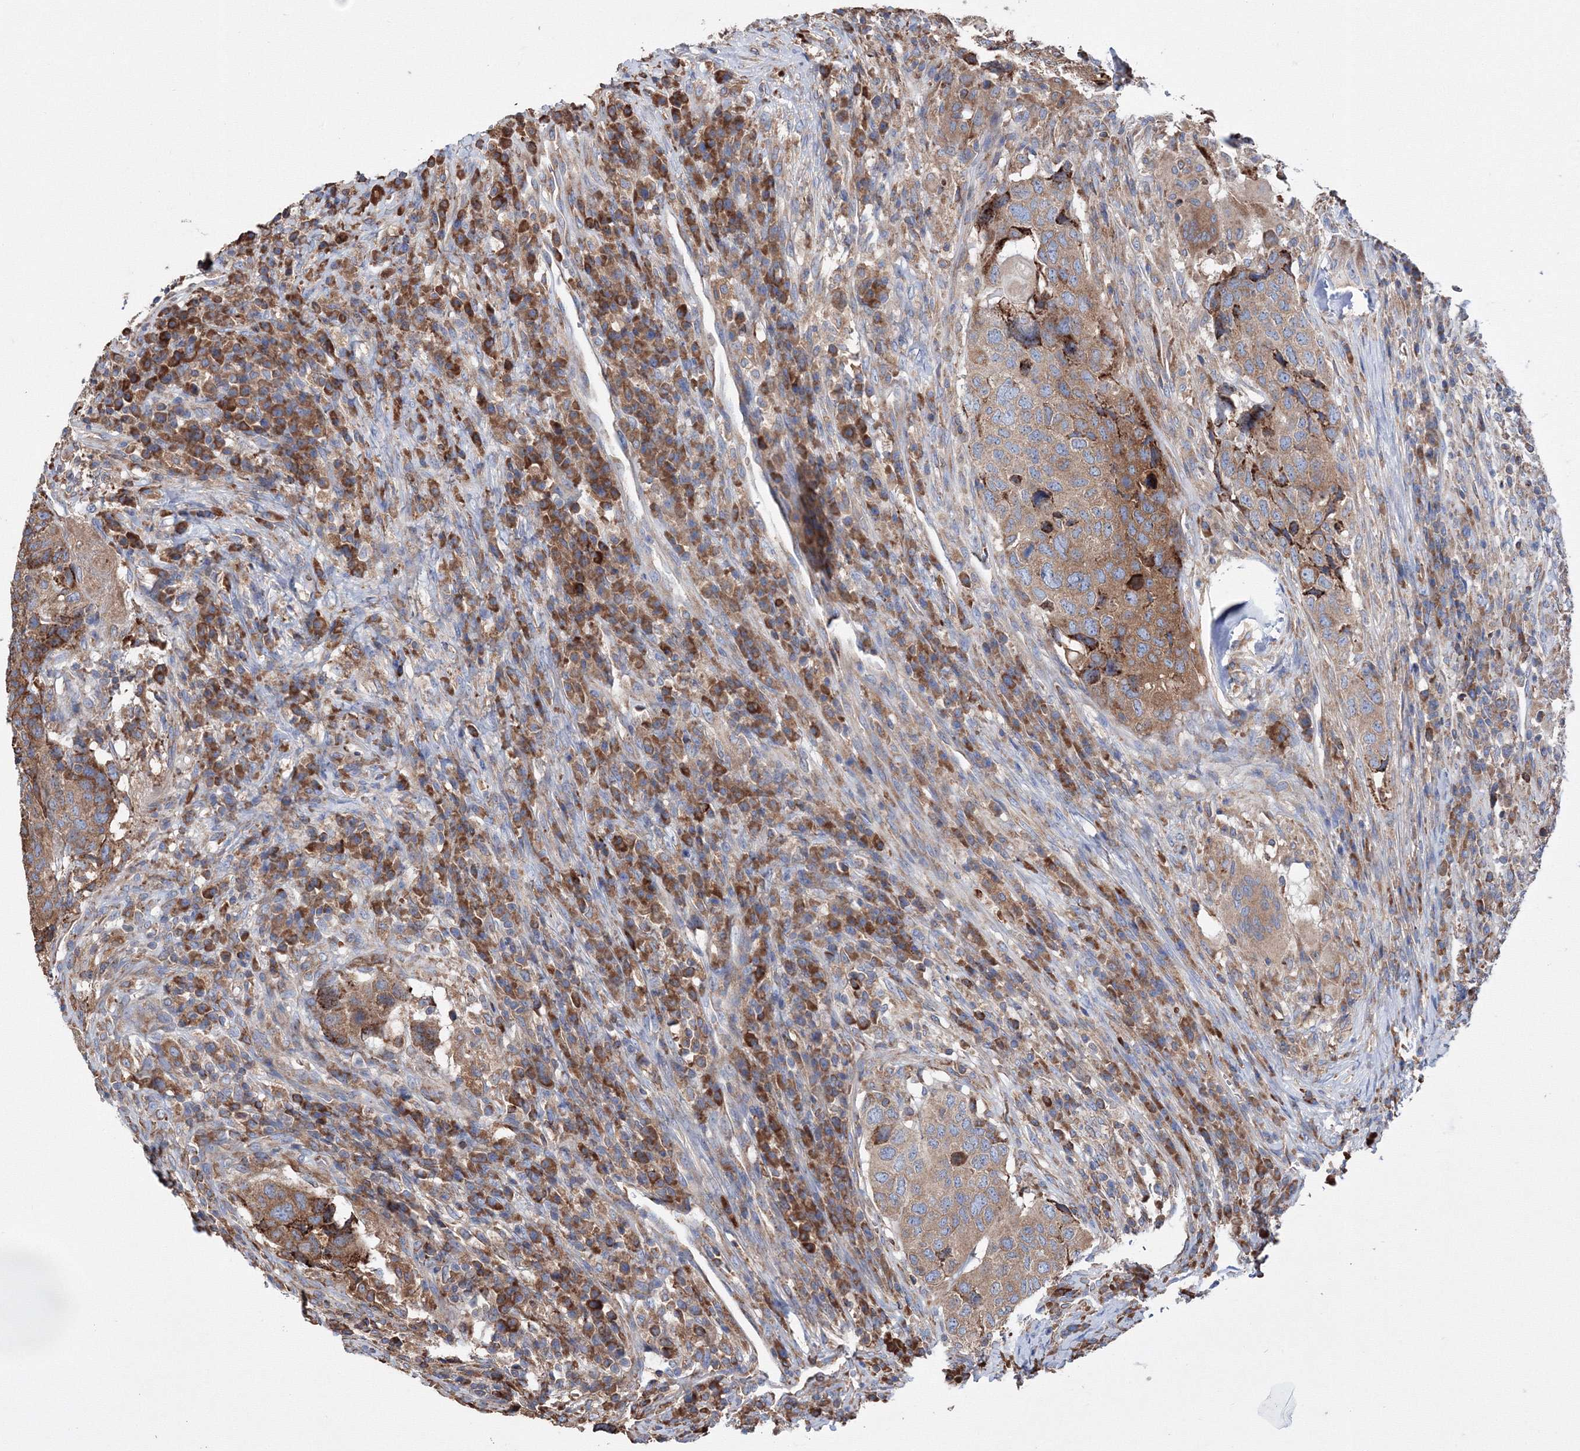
{"staining": {"intensity": "moderate", "quantity": ">75%", "location": "cytoplasmic/membranous"}, "tissue": "head and neck cancer", "cell_type": "Tumor cells", "image_type": "cancer", "snomed": [{"axis": "morphology", "description": "Squamous cell carcinoma, NOS"}, {"axis": "topography", "description": "Head-Neck"}], "caption": "Moderate cytoplasmic/membranous positivity is seen in approximately >75% of tumor cells in head and neck cancer.", "gene": "VPS8", "patient": {"sex": "male", "age": 66}}